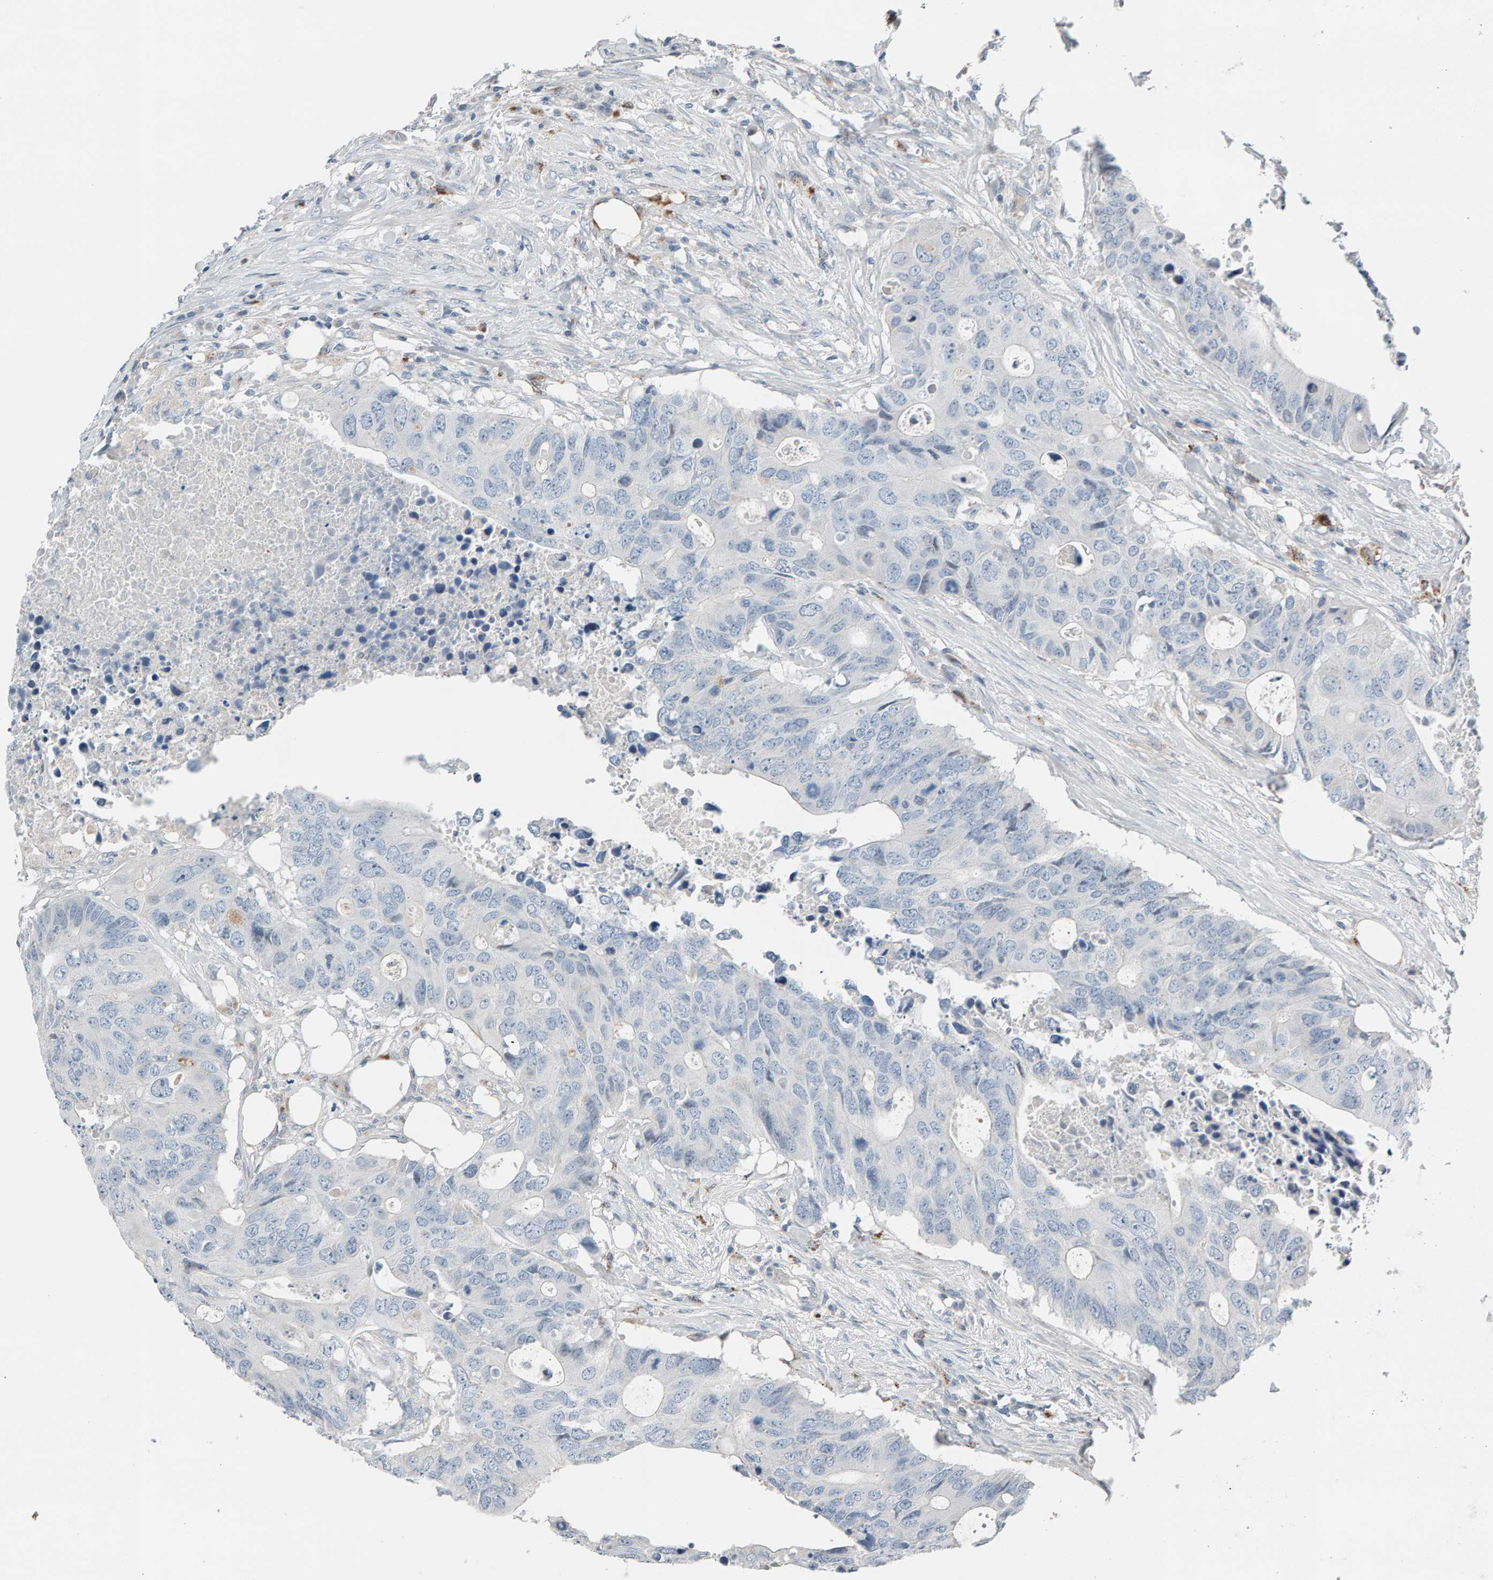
{"staining": {"intensity": "negative", "quantity": "none", "location": "none"}, "tissue": "colorectal cancer", "cell_type": "Tumor cells", "image_type": "cancer", "snomed": [{"axis": "morphology", "description": "Adenocarcinoma, NOS"}, {"axis": "topography", "description": "Colon"}], "caption": "Colorectal cancer (adenocarcinoma) was stained to show a protein in brown. There is no significant staining in tumor cells.", "gene": "IPPK", "patient": {"sex": "male", "age": 71}}